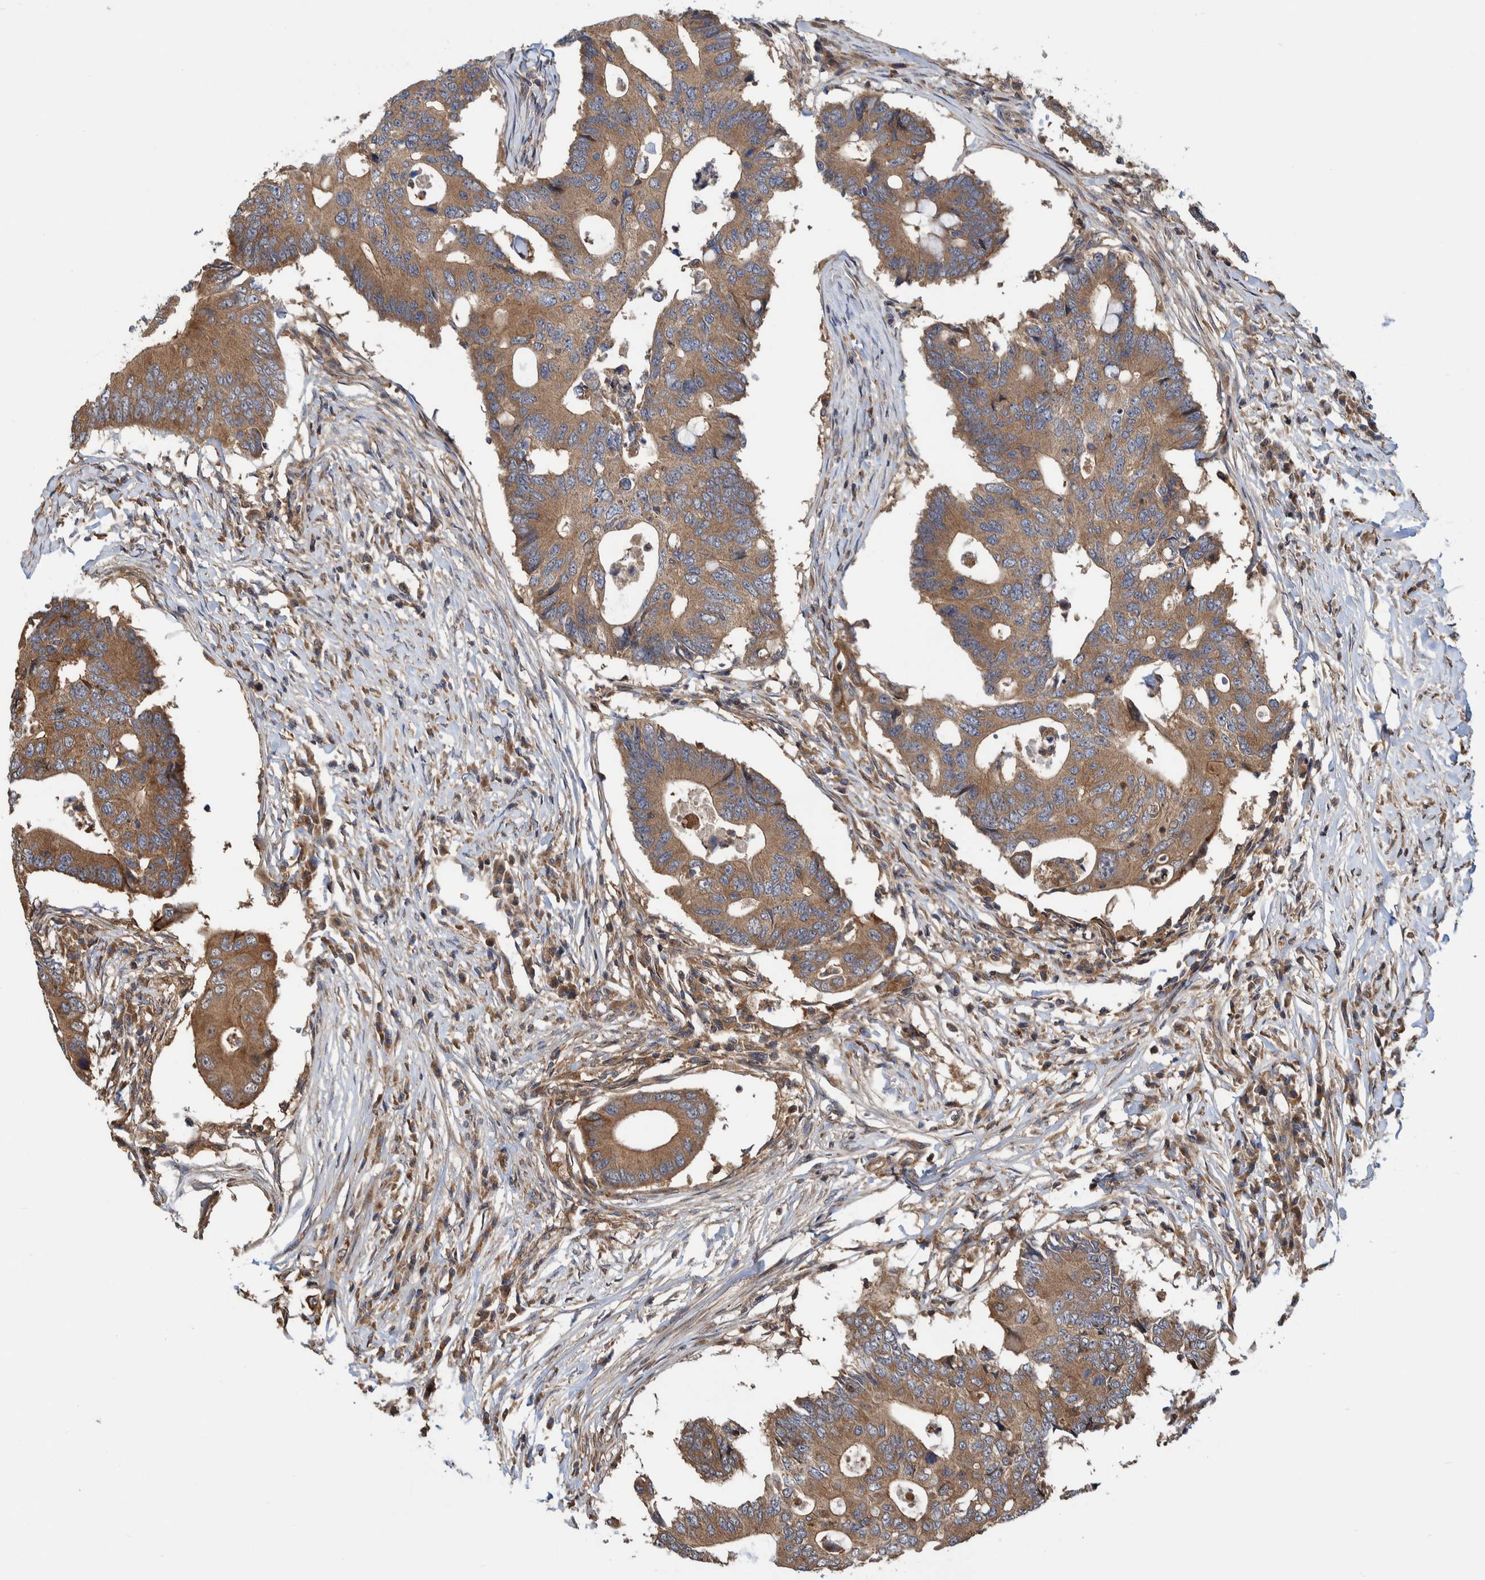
{"staining": {"intensity": "moderate", "quantity": ">75%", "location": "cytoplasmic/membranous"}, "tissue": "colorectal cancer", "cell_type": "Tumor cells", "image_type": "cancer", "snomed": [{"axis": "morphology", "description": "Adenocarcinoma, NOS"}, {"axis": "topography", "description": "Colon"}], "caption": "Human colorectal cancer stained with a protein marker shows moderate staining in tumor cells.", "gene": "CCDC57", "patient": {"sex": "male", "age": 71}}